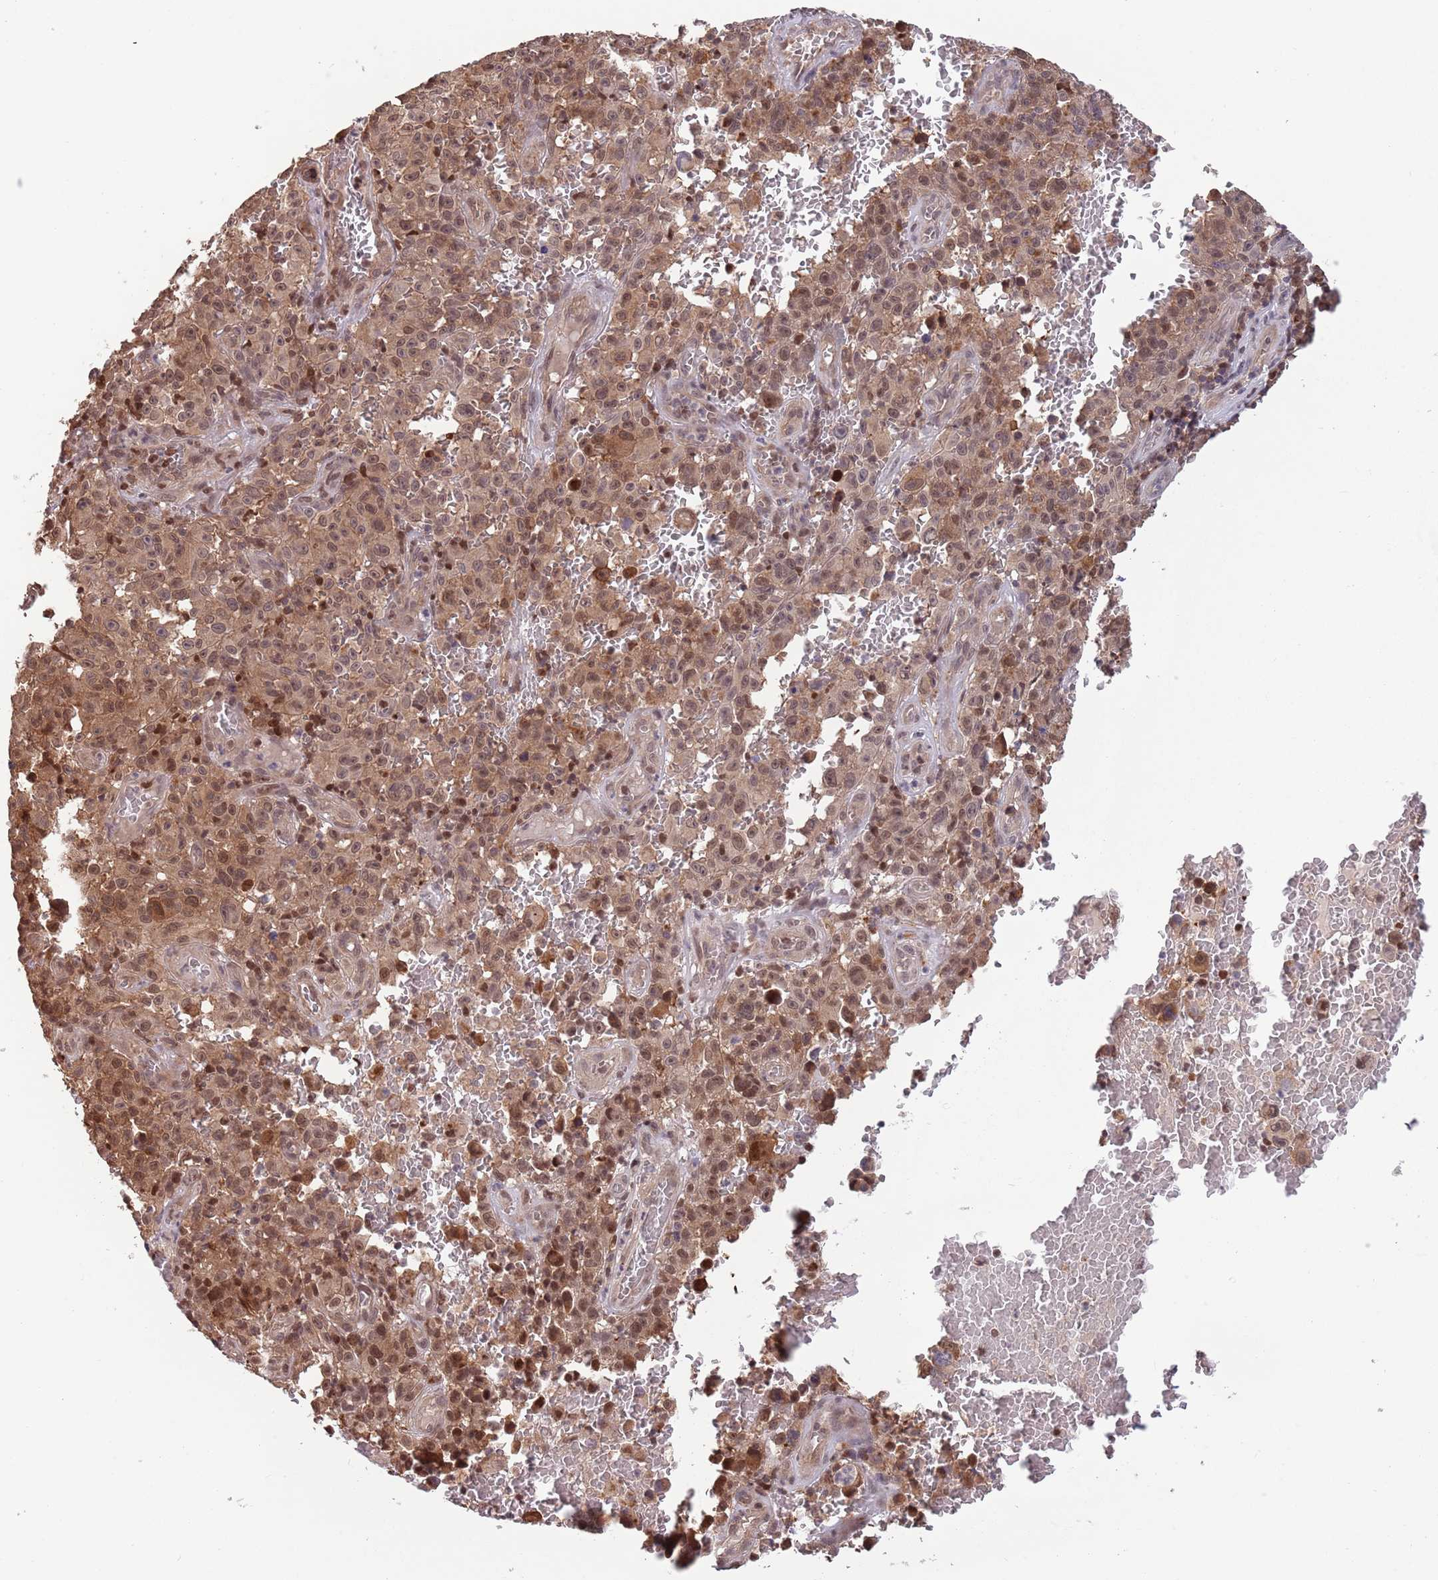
{"staining": {"intensity": "moderate", "quantity": ">75%", "location": "cytoplasmic/membranous,nuclear"}, "tissue": "melanoma", "cell_type": "Tumor cells", "image_type": "cancer", "snomed": [{"axis": "morphology", "description": "Malignant melanoma, NOS"}, {"axis": "topography", "description": "Skin"}], "caption": "Malignant melanoma stained with DAB IHC reveals medium levels of moderate cytoplasmic/membranous and nuclear positivity in about >75% of tumor cells. (DAB = brown stain, brightfield microscopy at high magnification).", "gene": "SALL1", "patient": {"sex": "female", "age": 82}}